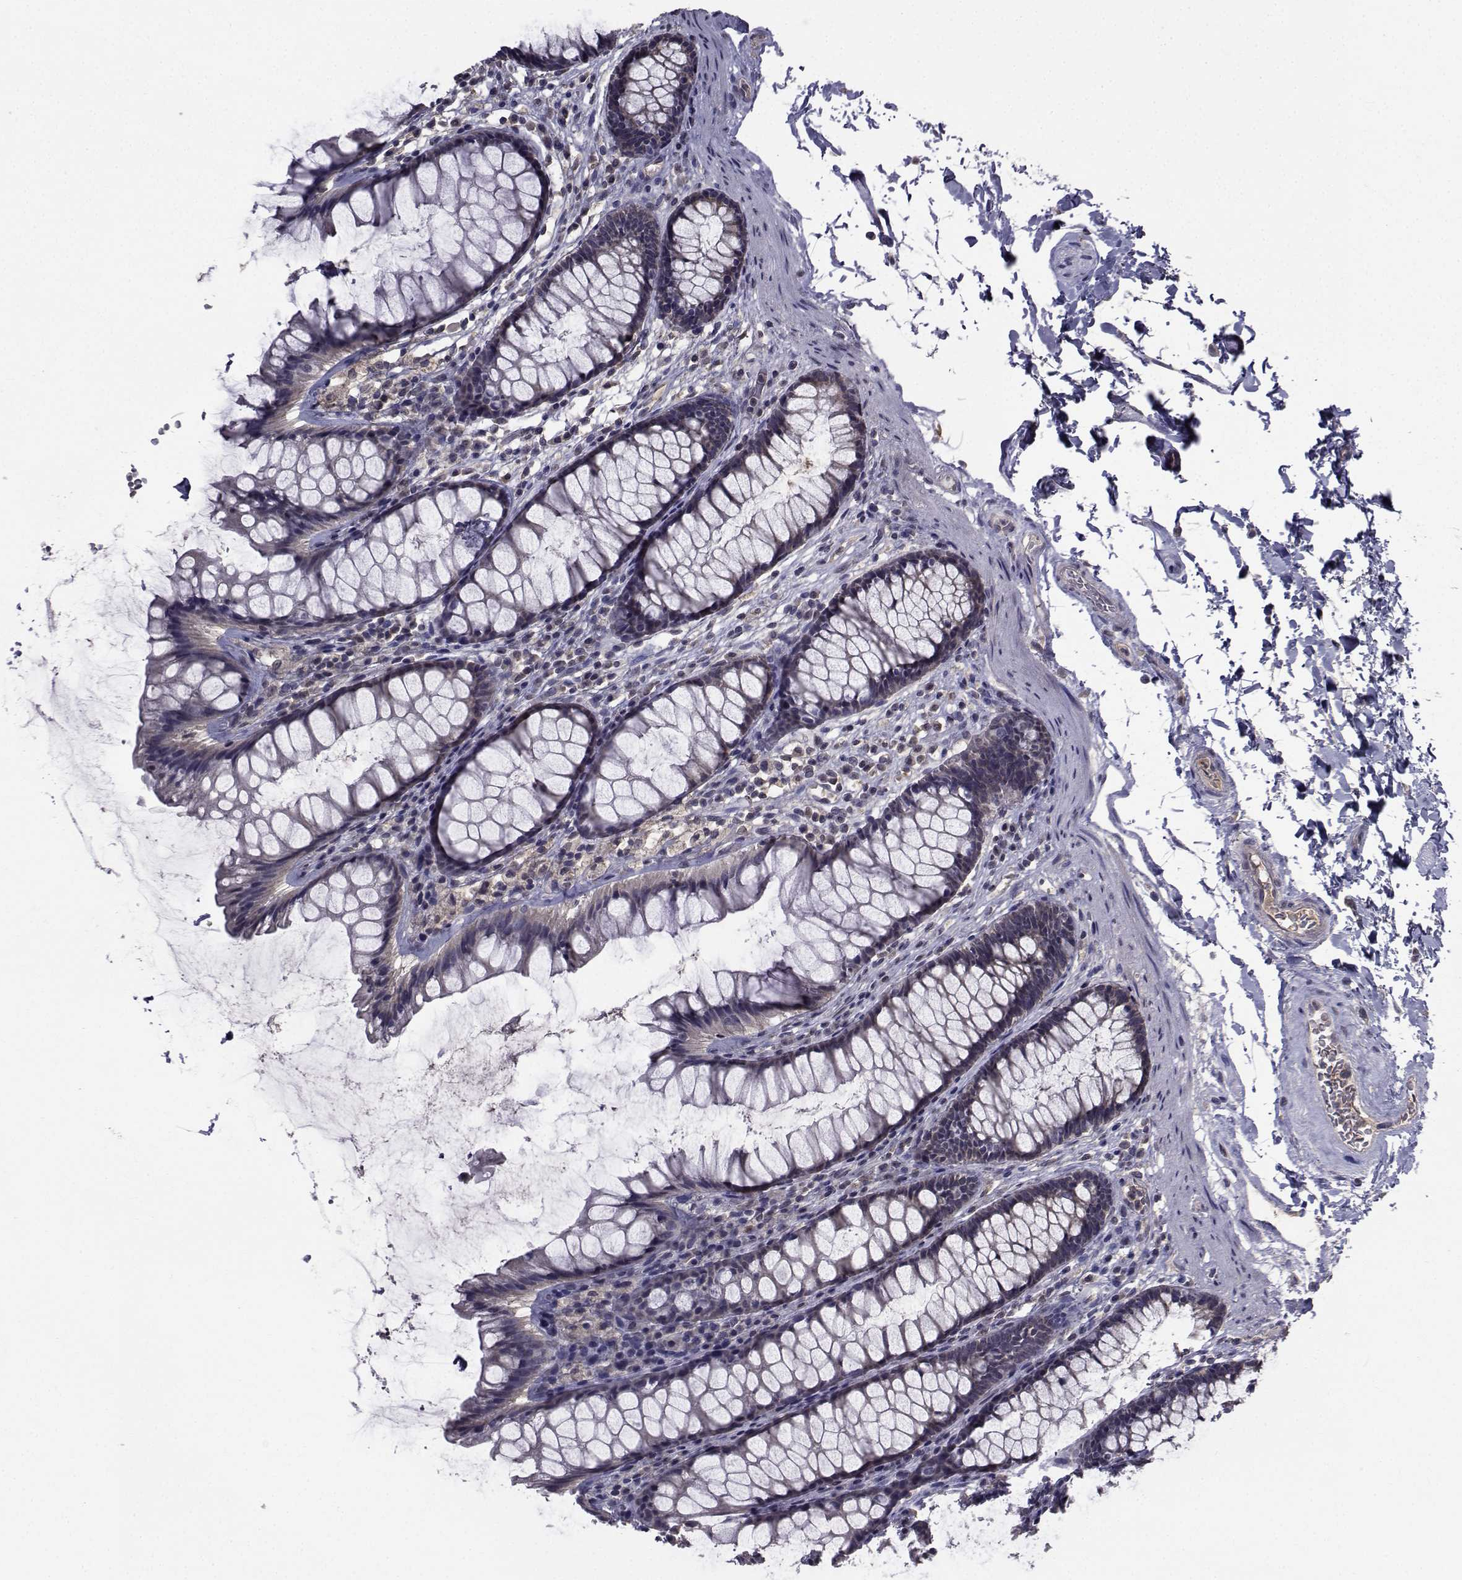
{"staining": {"intensity": "moderate", "quantity": "25%-75%", "location": "cytoplasmic/membranous"}, "tissue": "rectum", "cell_type": "Glandular cells", "image_type": "normal", "snomed": [{"axis": "morphology", "description": "Normal tissue, NOS"}, {"axis": "topography", "description": "Rectum"}], "caption": "This is an image of IHC staining of unremarkable rectum, which shows moderate expression in the cytoplasmic/membranous of glandular cells.", "gene": "CYP2S1", "patient": {"sex": "male", "age": 72}}